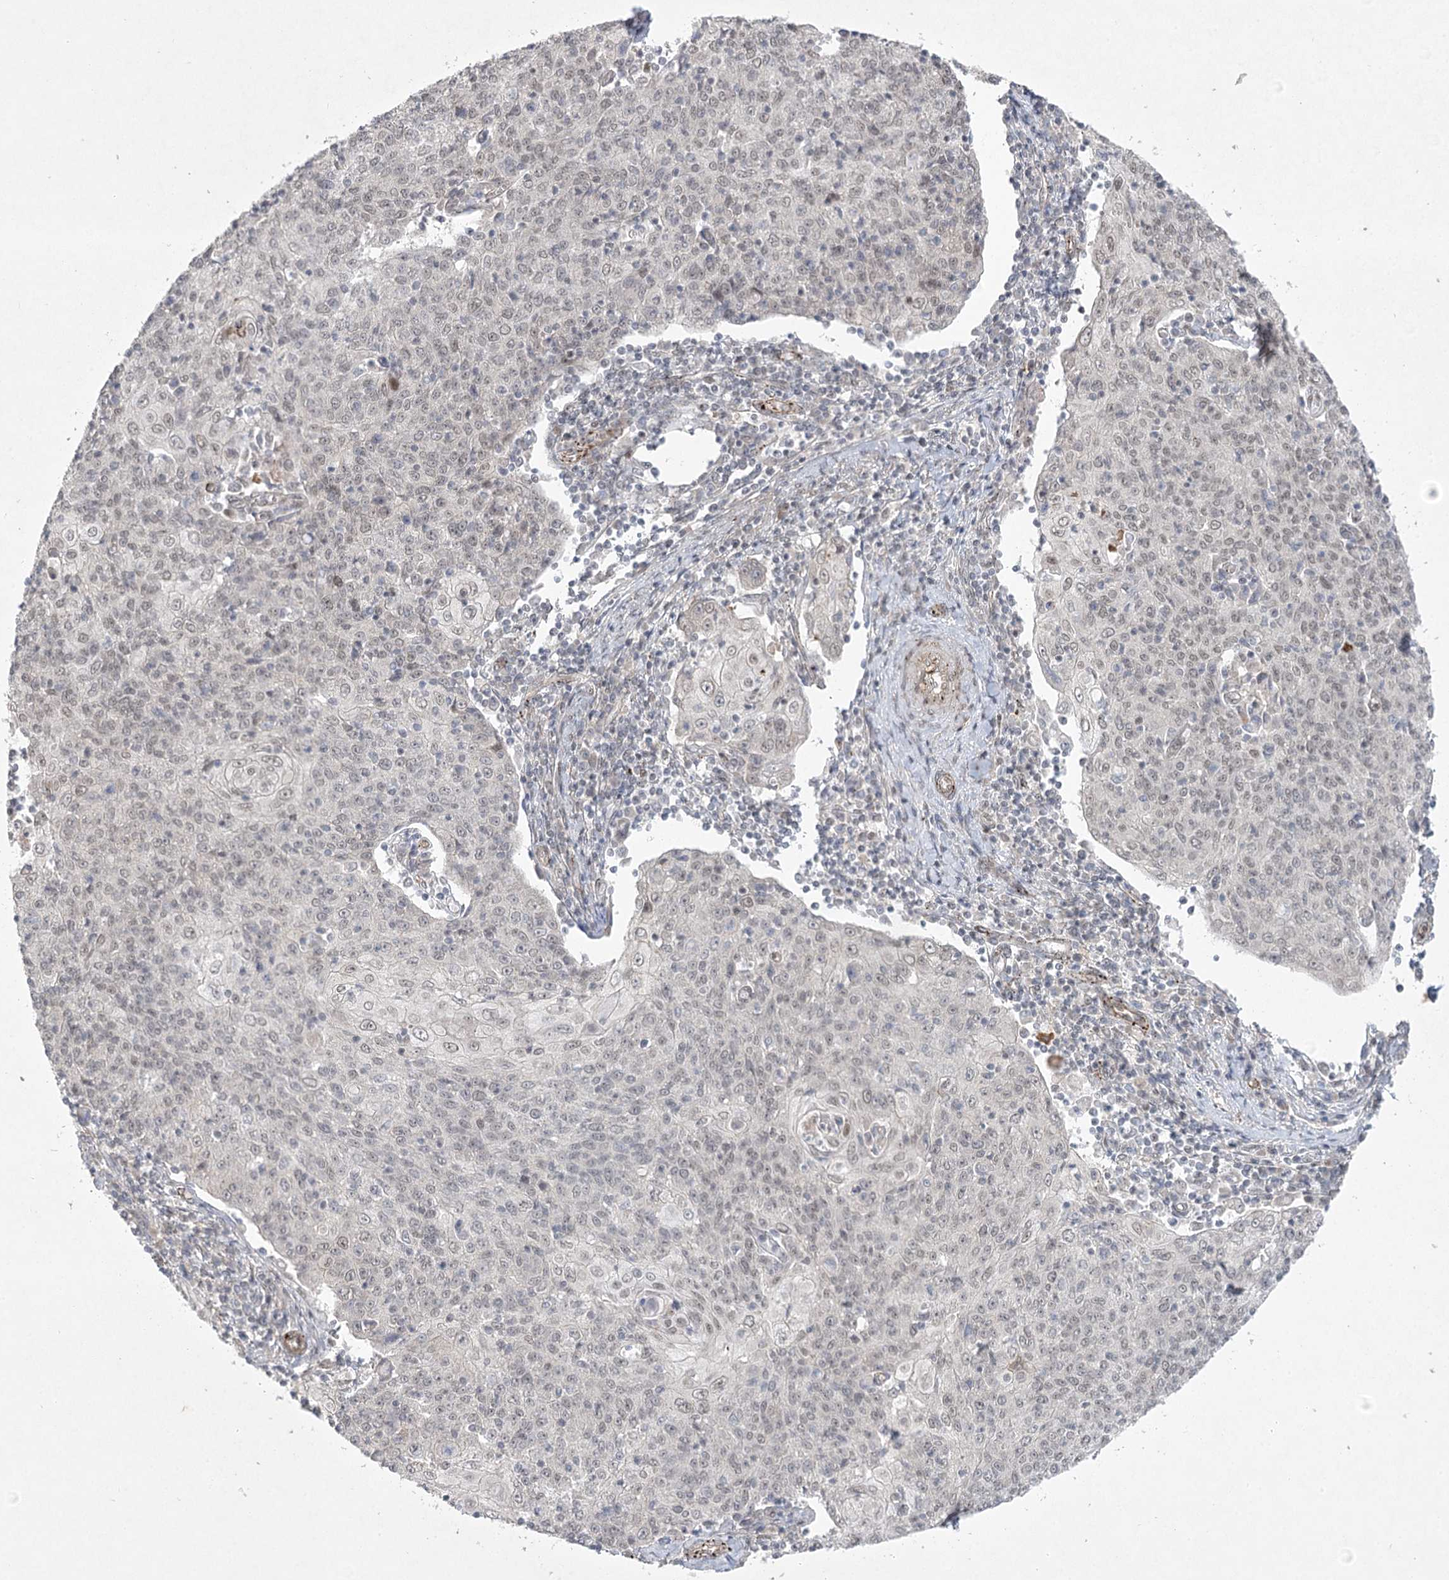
{"staining": {"intensity": "weak", "quantity": ">75%", "location": "nuclear"}, "tissue": "cervical cancer", "cell_type": "Tumor cells", "image_type": "cancer", "snomed": [{"axis": "morphology", "description": "Squamous cell carcinoma, NOS"}, {"axis": "topography", "description": "Cervix"}], "caption": "This micrograph exhibits immunohistochemistry (IHC) staining of cervical squamous cell carcinoma, with low weak nuclear expression in about >75% of tumor cells.", "gene": "AMTN", "patient": {"sex": "female", "age": 48}}